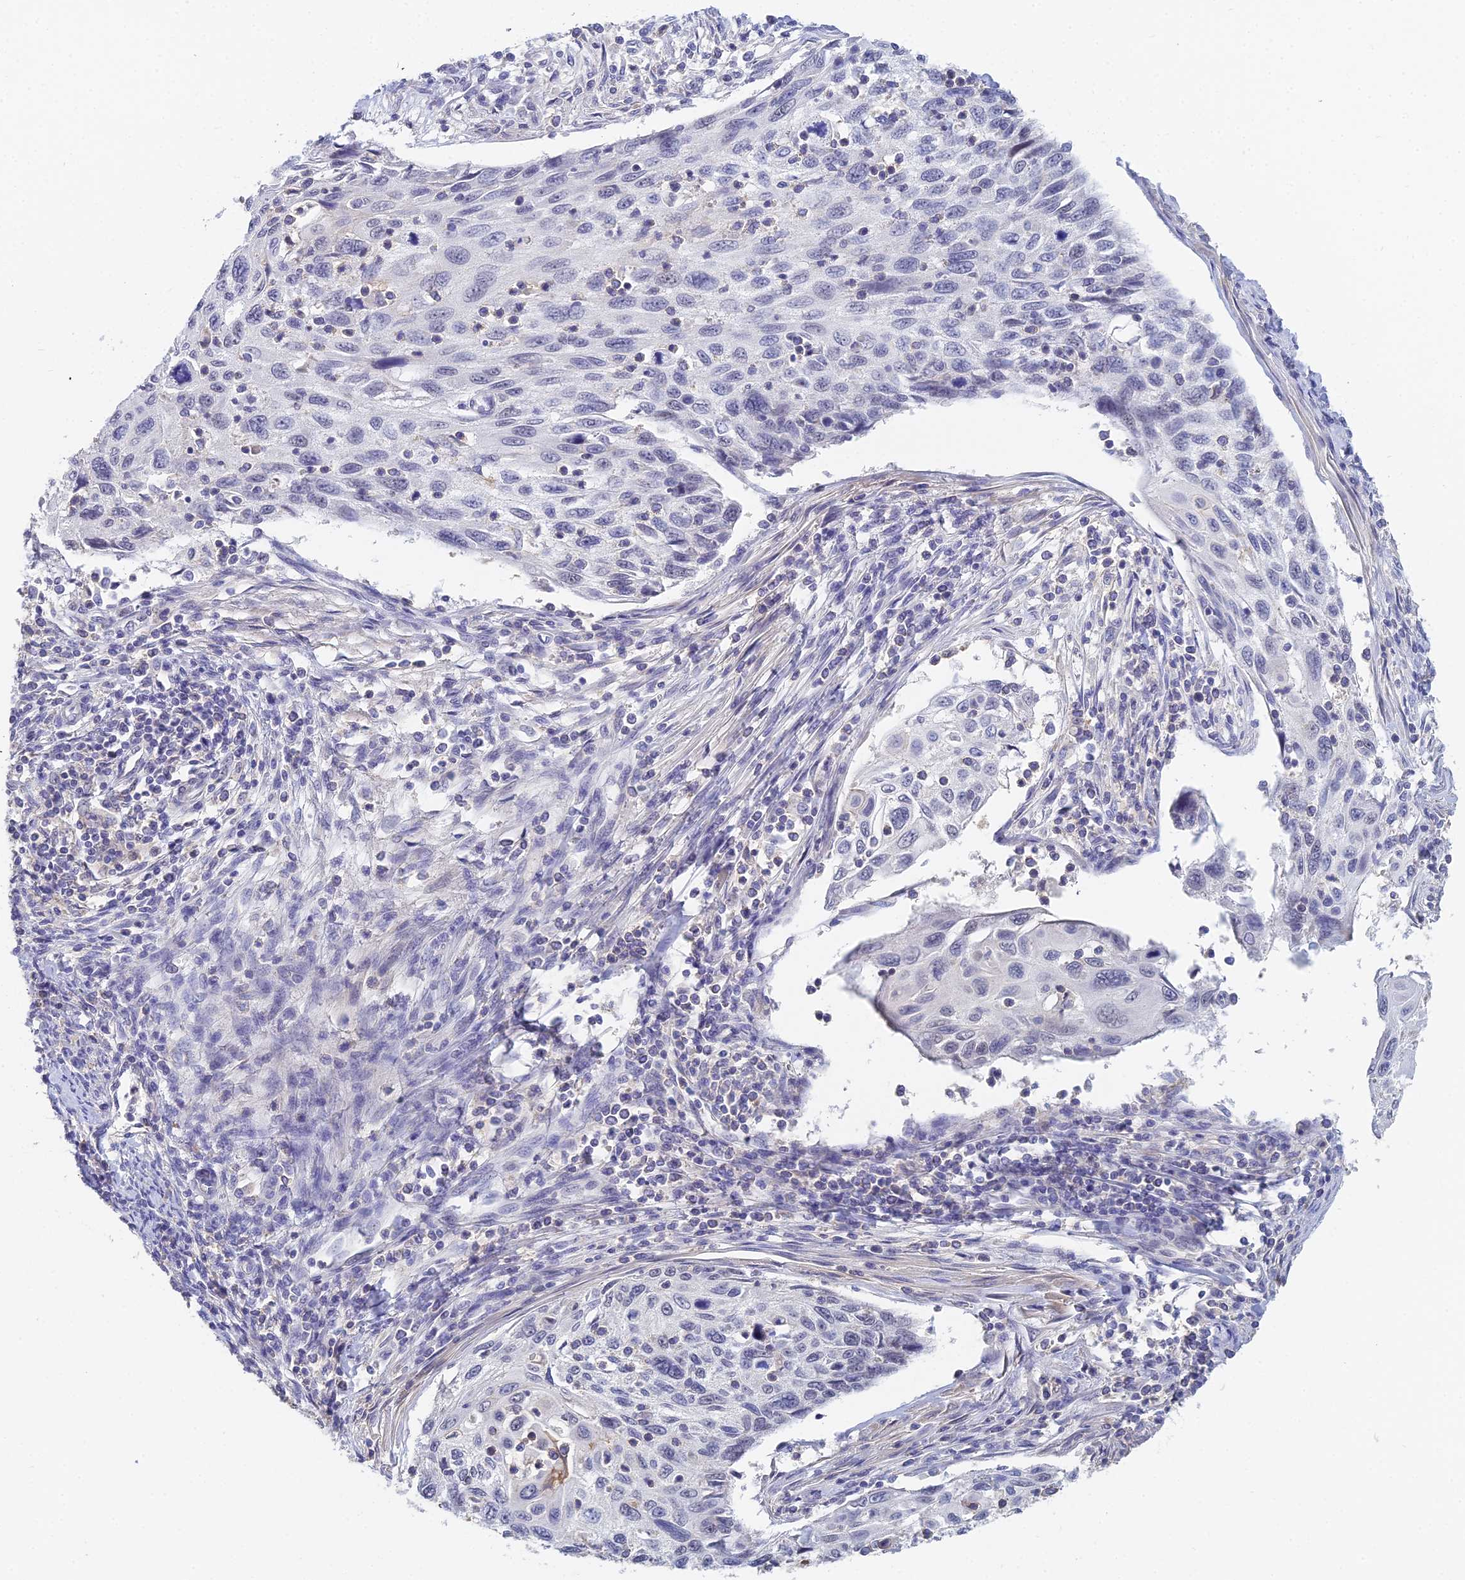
{"staining": {"intensity": "negative", "quantity": "none", "location": "none"}, "tissue": "cervical cancer", "cell_type": "Tumor cells", "image_type": "cancer", "snomed": [{"axis": "morphology", "description": "Squamous cell carcinoma, NOS"}, {"axis": "topography", "description": "Cervix"}], "caption": "This is a photomicrograph of IHC staining of squamous cell carcinoma (cervical), which shows no positivity in tumor cells.", "gene": "MCM2", "patient": {"sex": "female", "age": 70}}